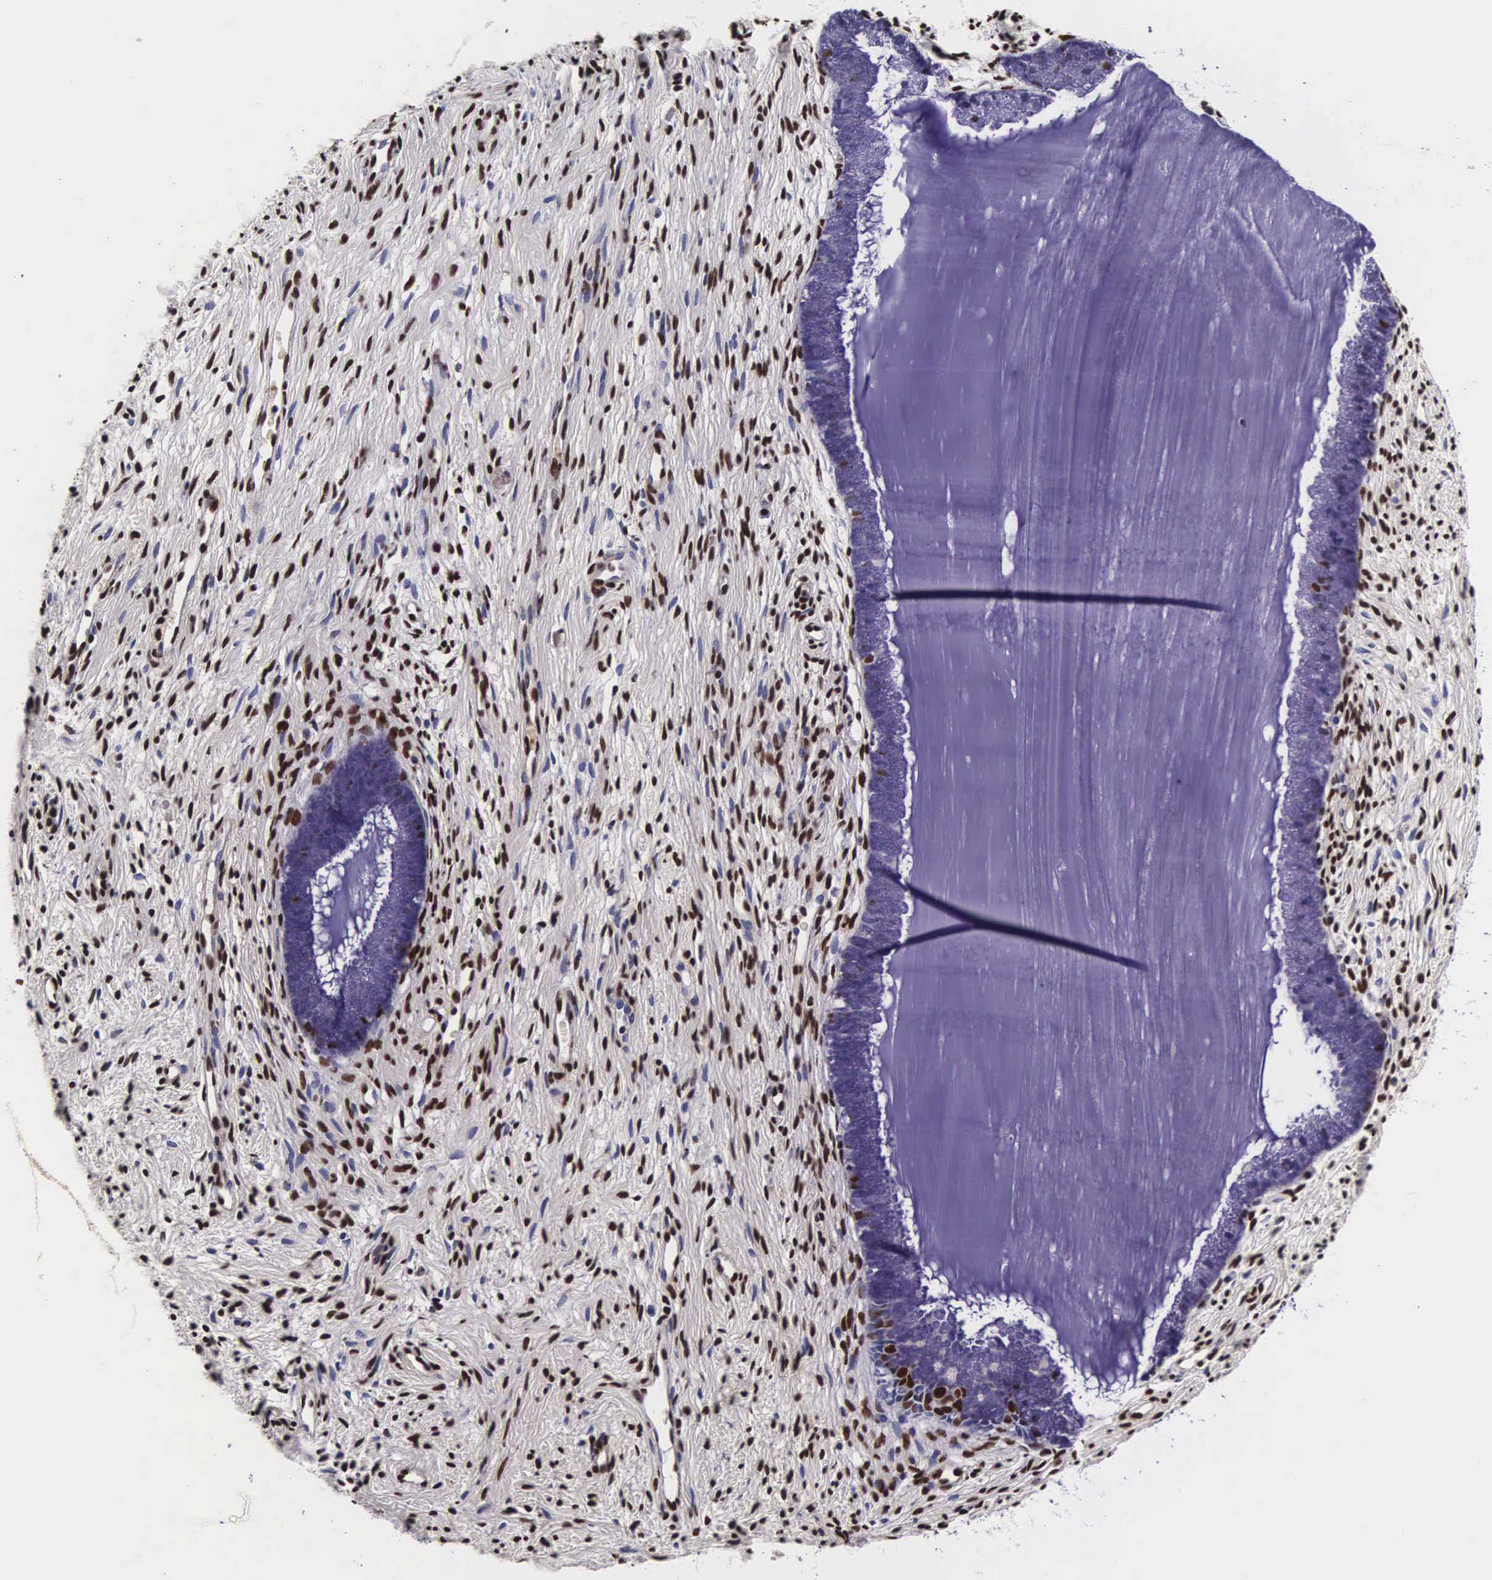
{"staining": {"intensity": "strong", "quantity": ">75%", "location": "nuclear"}, "tissue": "cervix", "cell_type": "Glandular cells", "image_type": "normal", "snomed": [{"axis": "morphology", "description": "Normal tissue, NOS"}, {"axis": "topography", "description": "Cervix"}], "caption": "Immunohistochemistry micrograph of unremarkable cervix: cervix stained using IHC reveals high levels of strong protein expression localized specifically in the nuclear of glandular cells, appearing as a nuclear brown color.", "gene": "BCL2L2", "patient": {"sex": "female", "age": 82}}